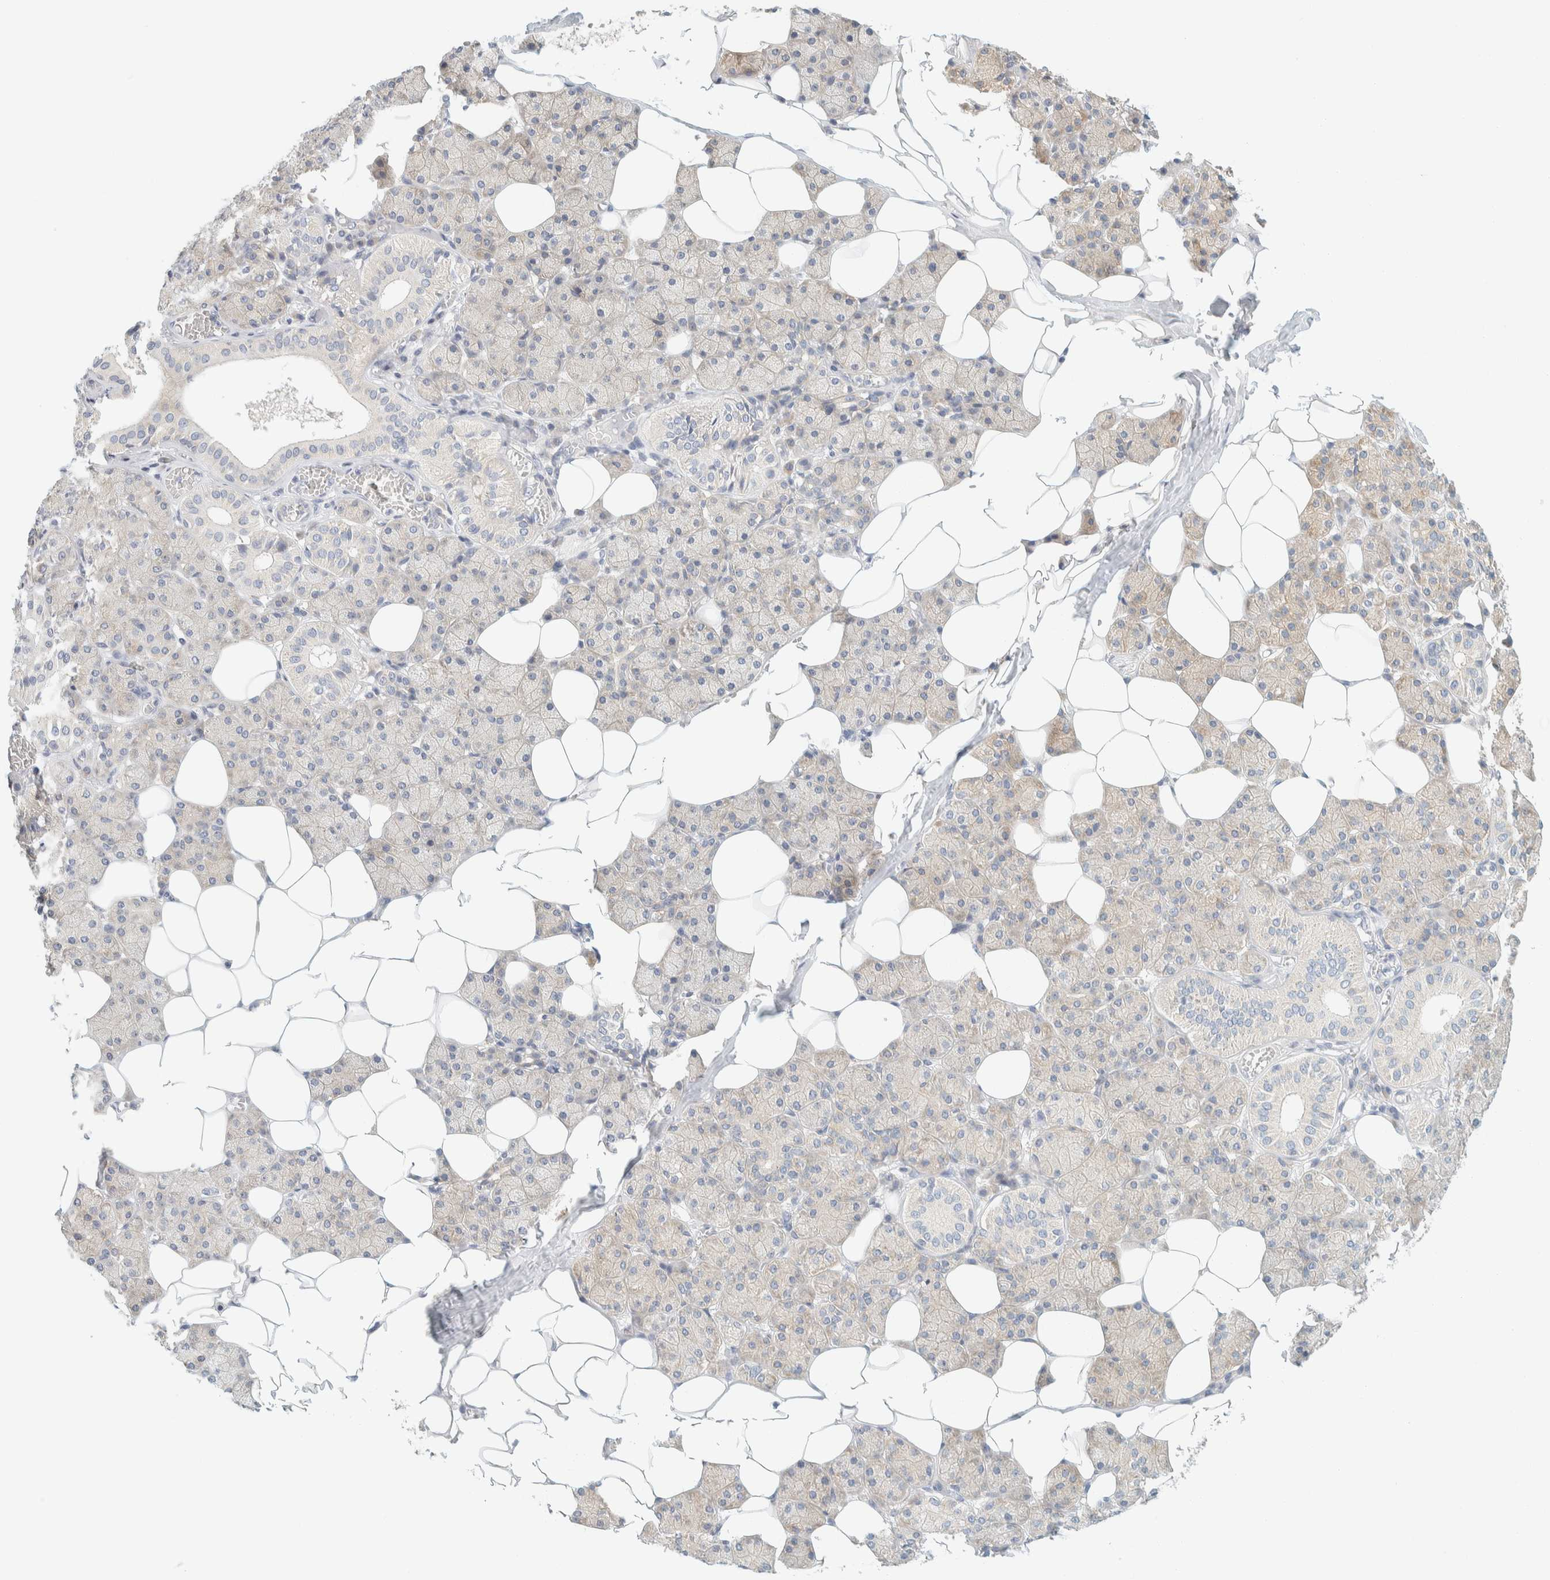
{"staining": {"intensity": "negative", "quantity": "none", "location": "none"}, "tissue": "salivary gland", "cell_type": "Glandular cells", "image_type": "normal", "snomed": [{"axis": "morphology", "description": "Normal tissue, NOS"}, {"axis": "topography", "description": "Salivary gland"}], "caption": "This micrograph is of normal salivary gland stained with immunohistochemistry to label a protein in brown with the nuclei are counter-stained blue. There is no expression in glandular cells.", "gene": "AARSD1", "patient": {"sex": "female", "age": 33}}